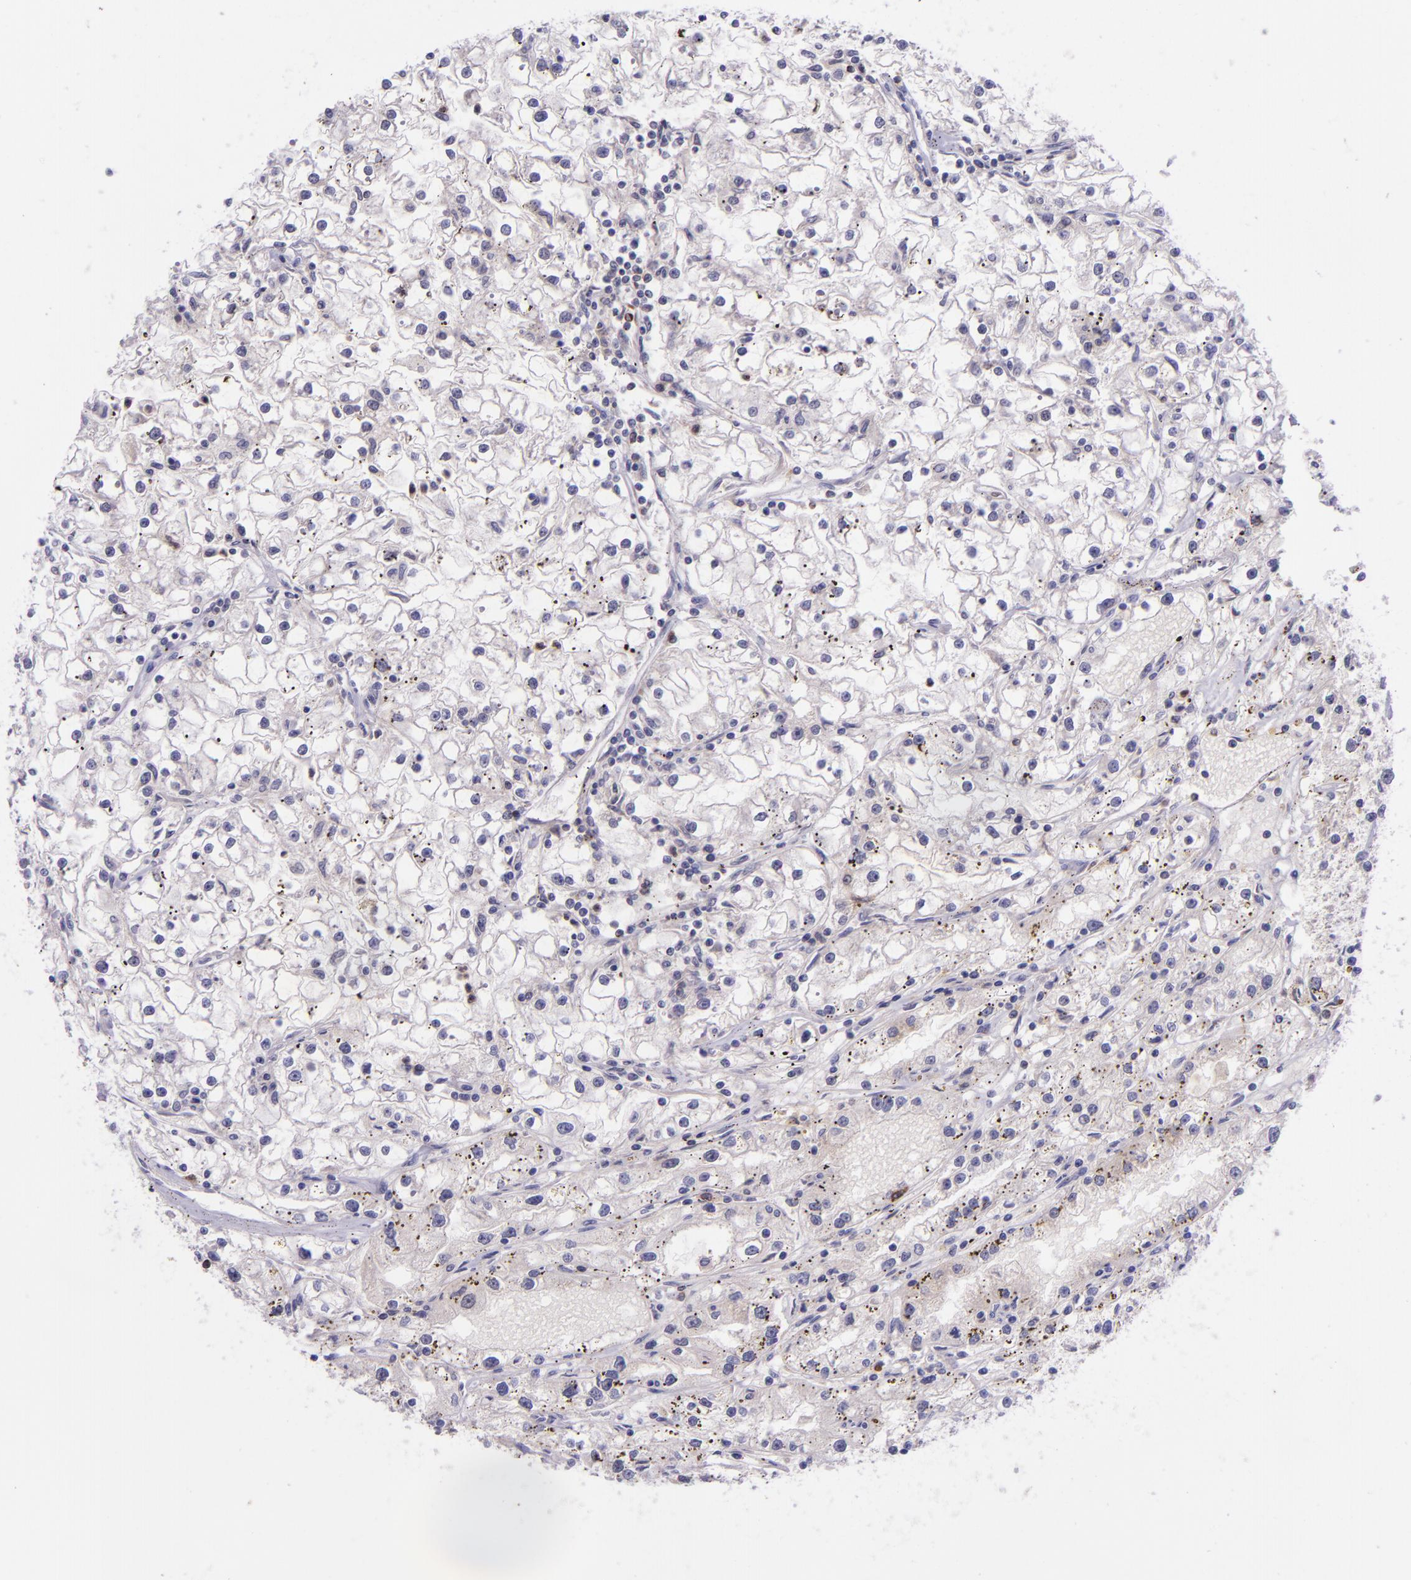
{"staining": {"intensity": "negative", "quantity": "none", "location": "none"}, "tissue": "renal cancer", "cell_type": "Tumor cells", "image_type": "cancer", "snomed": [{"axis": "morphology", "description": "Adenocarcinoma, NOS"}, {"axis": "topography", "description": "Kidney"}], "caption": "The immunohistochemistry (IHC) image has no significant staining in tumor cells of adenocarcinoma (renal) tissue.", "gene": "SELL", "patient": {"sex": "male", "age": 56}}